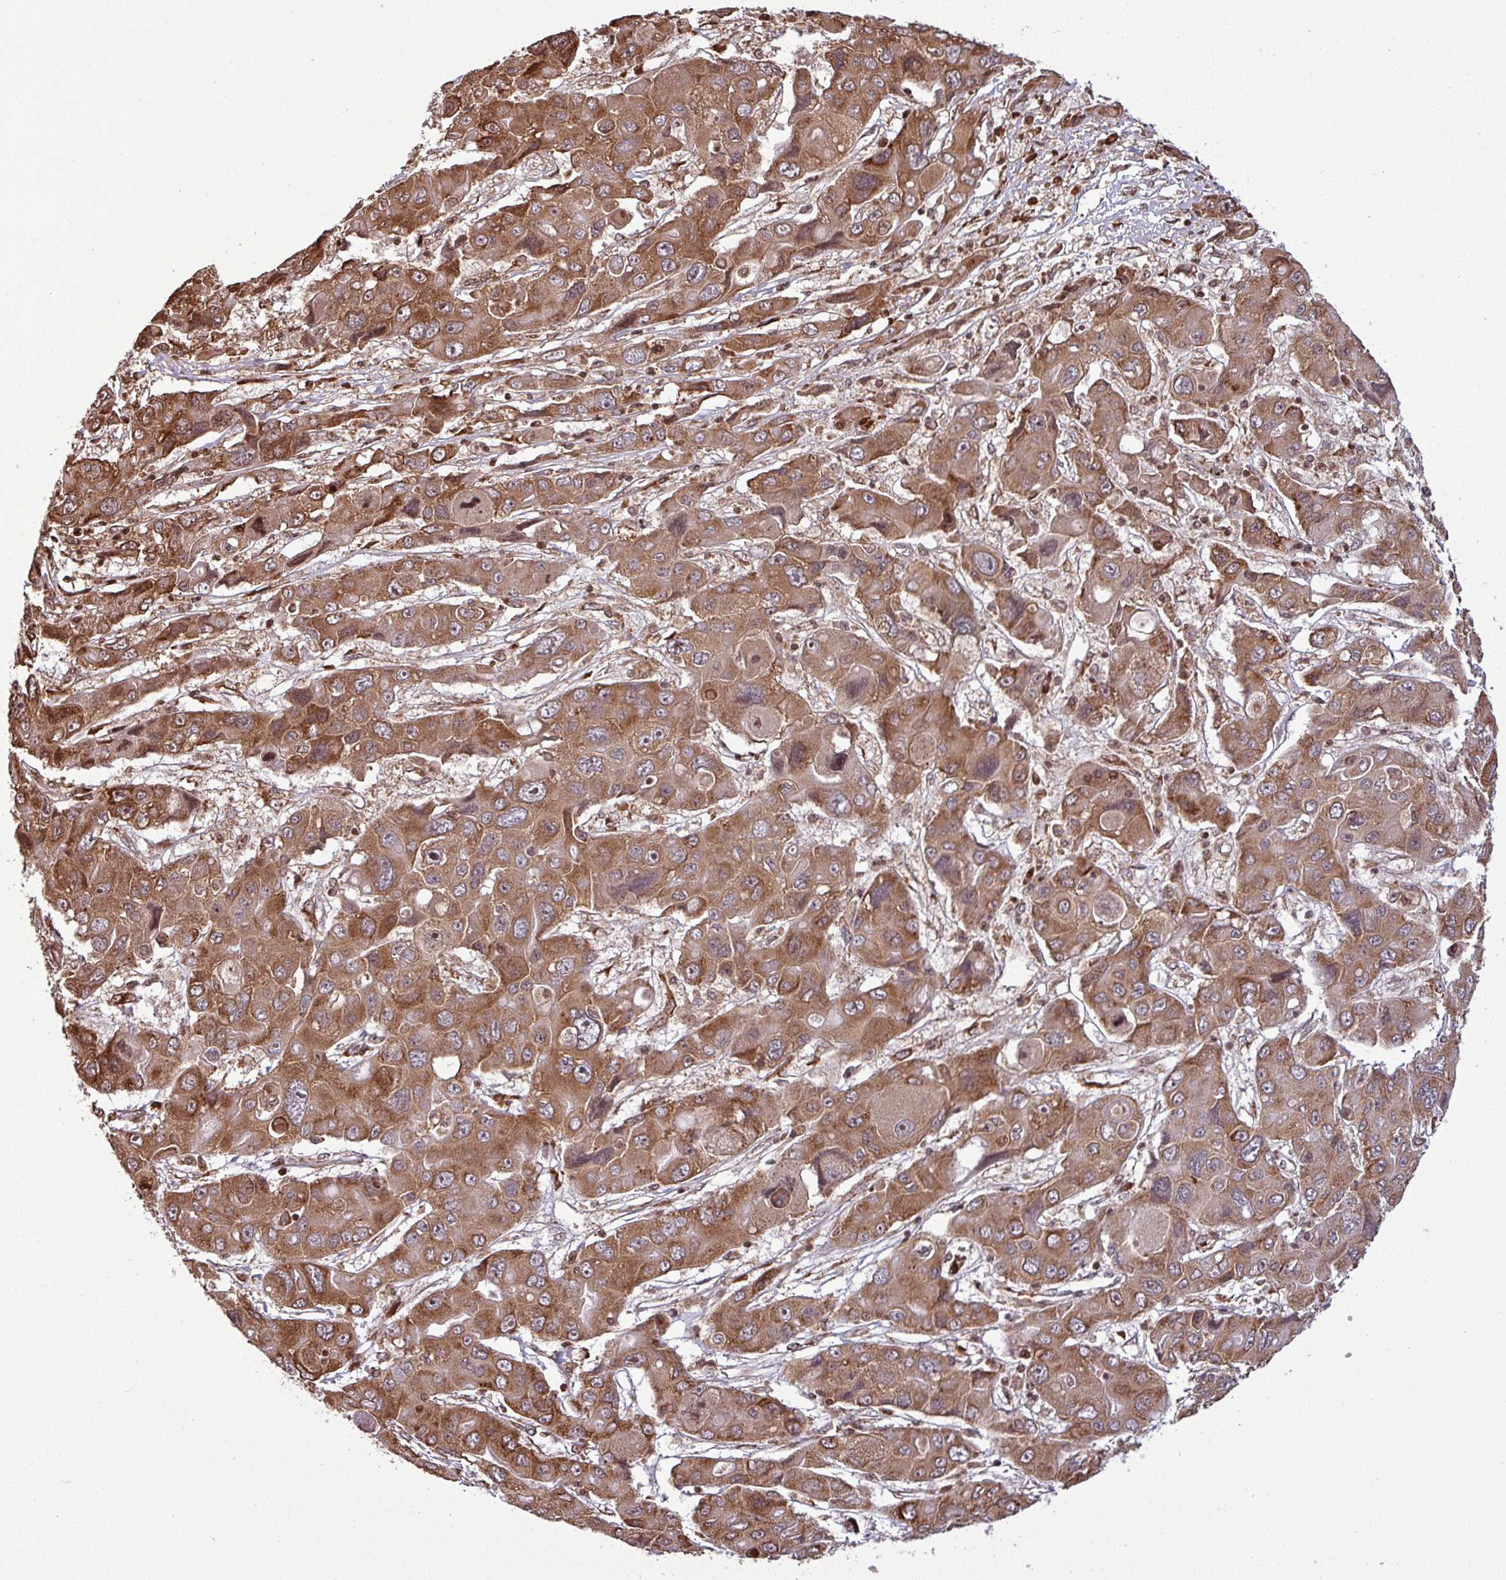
{"staining": {"intensity": "moderate", "quantity": ">75%", "location": "cytoplasmic/membranous,nuclear"}, "tissue": "liver cancer", "cell_type": "Tumor cells", "image_type": "cancer", "snomed": [{"axis": "morphology", "description": "Cholangiocarcinoma"}, {"axis": "topography", "description": "Liver"}], "caption": "A micrograph of human cholangiocarcinoma (liver) stained for a protein displays moderate cytoplasmic/membranous and nuclear brown staining in tumor cells. (Brightfield microscopy of DAB IHC at high magnification).", "gene": "LRRC74B", "patient": {"sex": "male", "age": 67}}